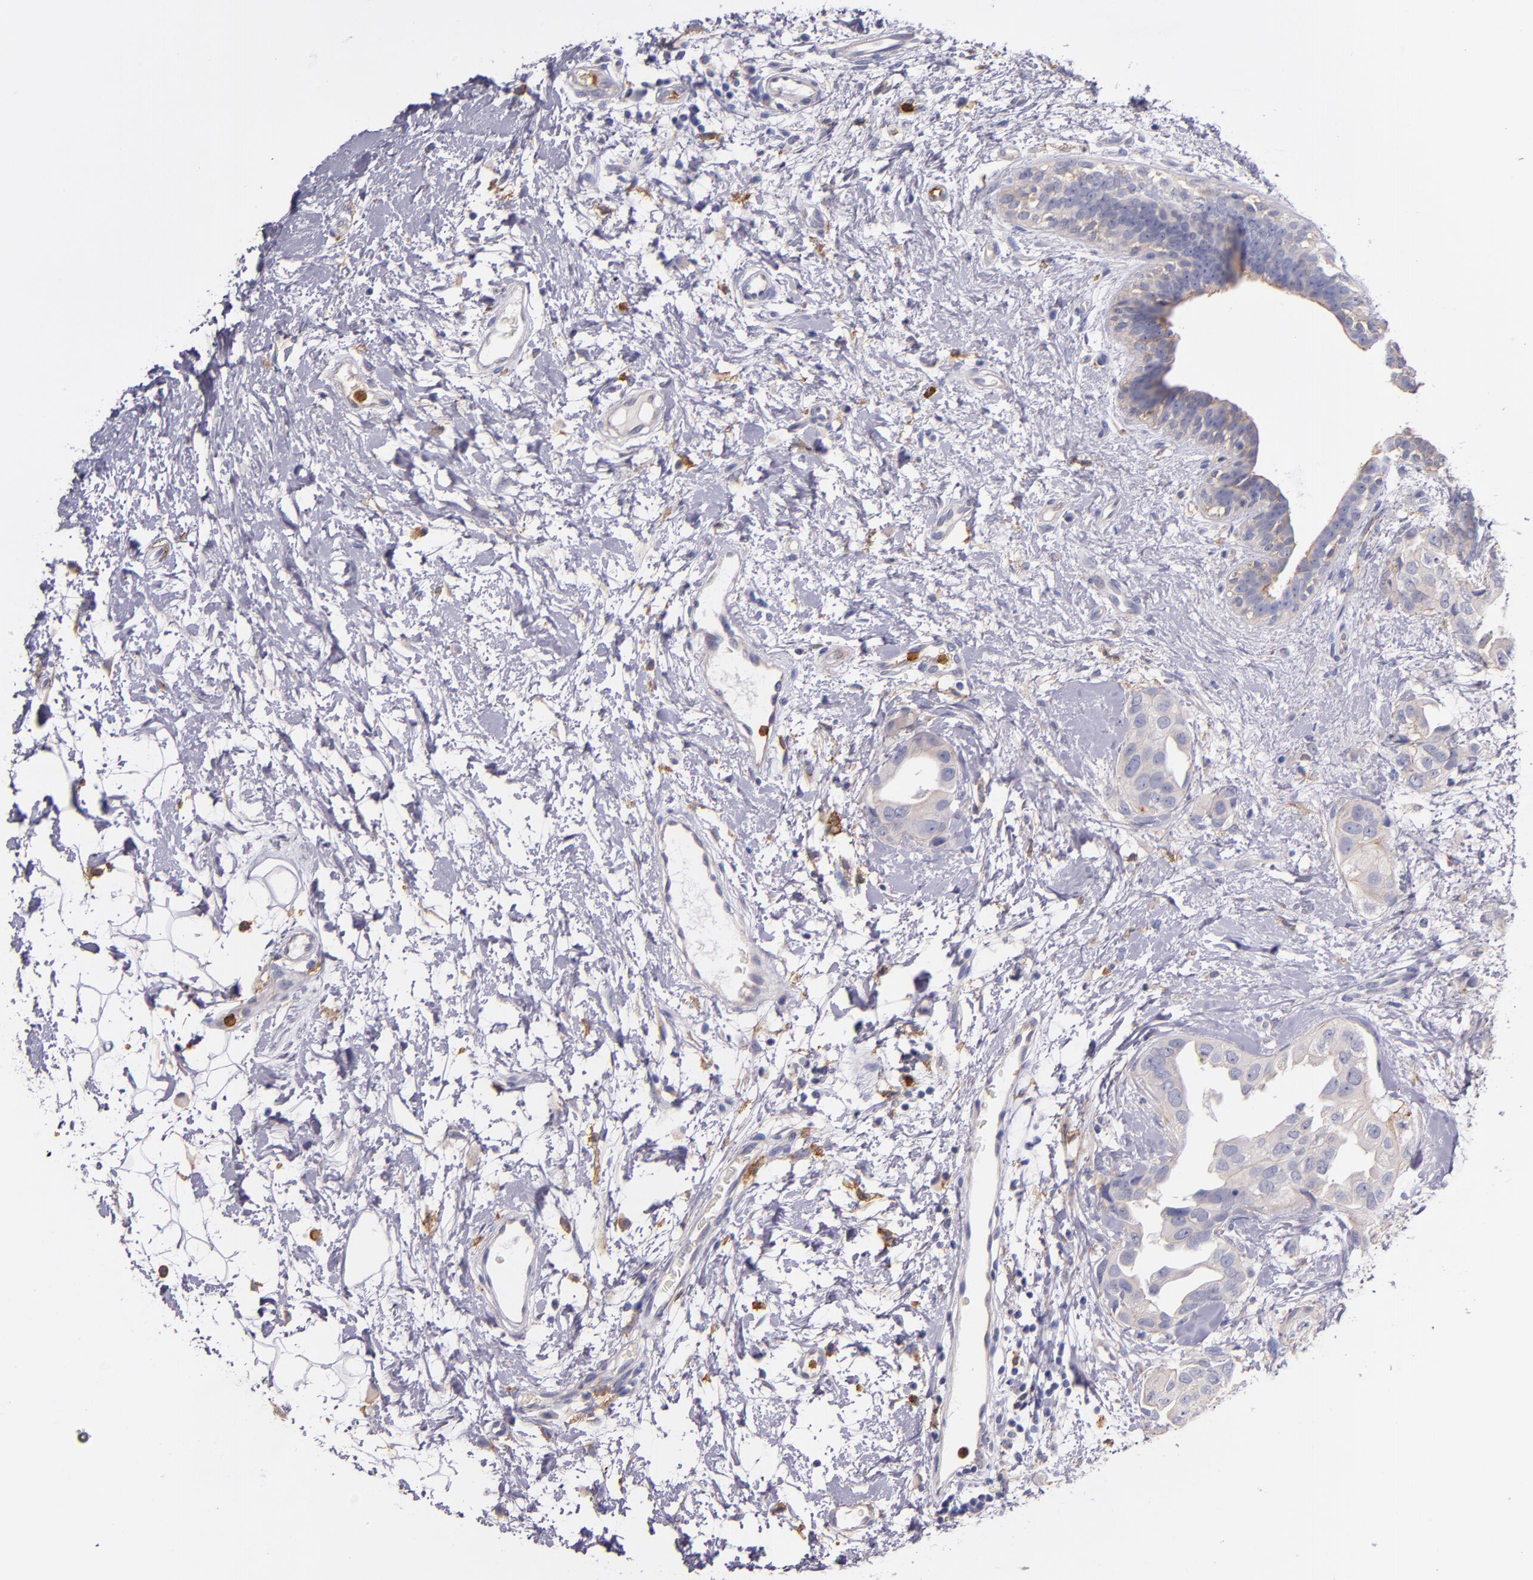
{"staining": {"intensity": "negative", "quantity": "none", "location": "none"}, "tissue": "breast cancer", "cell_type": "Tumor cells", "image_type": "cancer", "snomed": [{"axis": "morphology", "description": "Duct carcinoma"}, {"axis": "topography", "description": "Breast"}], "caption": "A high-resolution photomicrograph shows IHC staining of breast cancer, which shows no significant staining in tumor cells.", "gene": "C5AR1", "patient": {"sex": "female", "age": 40}}